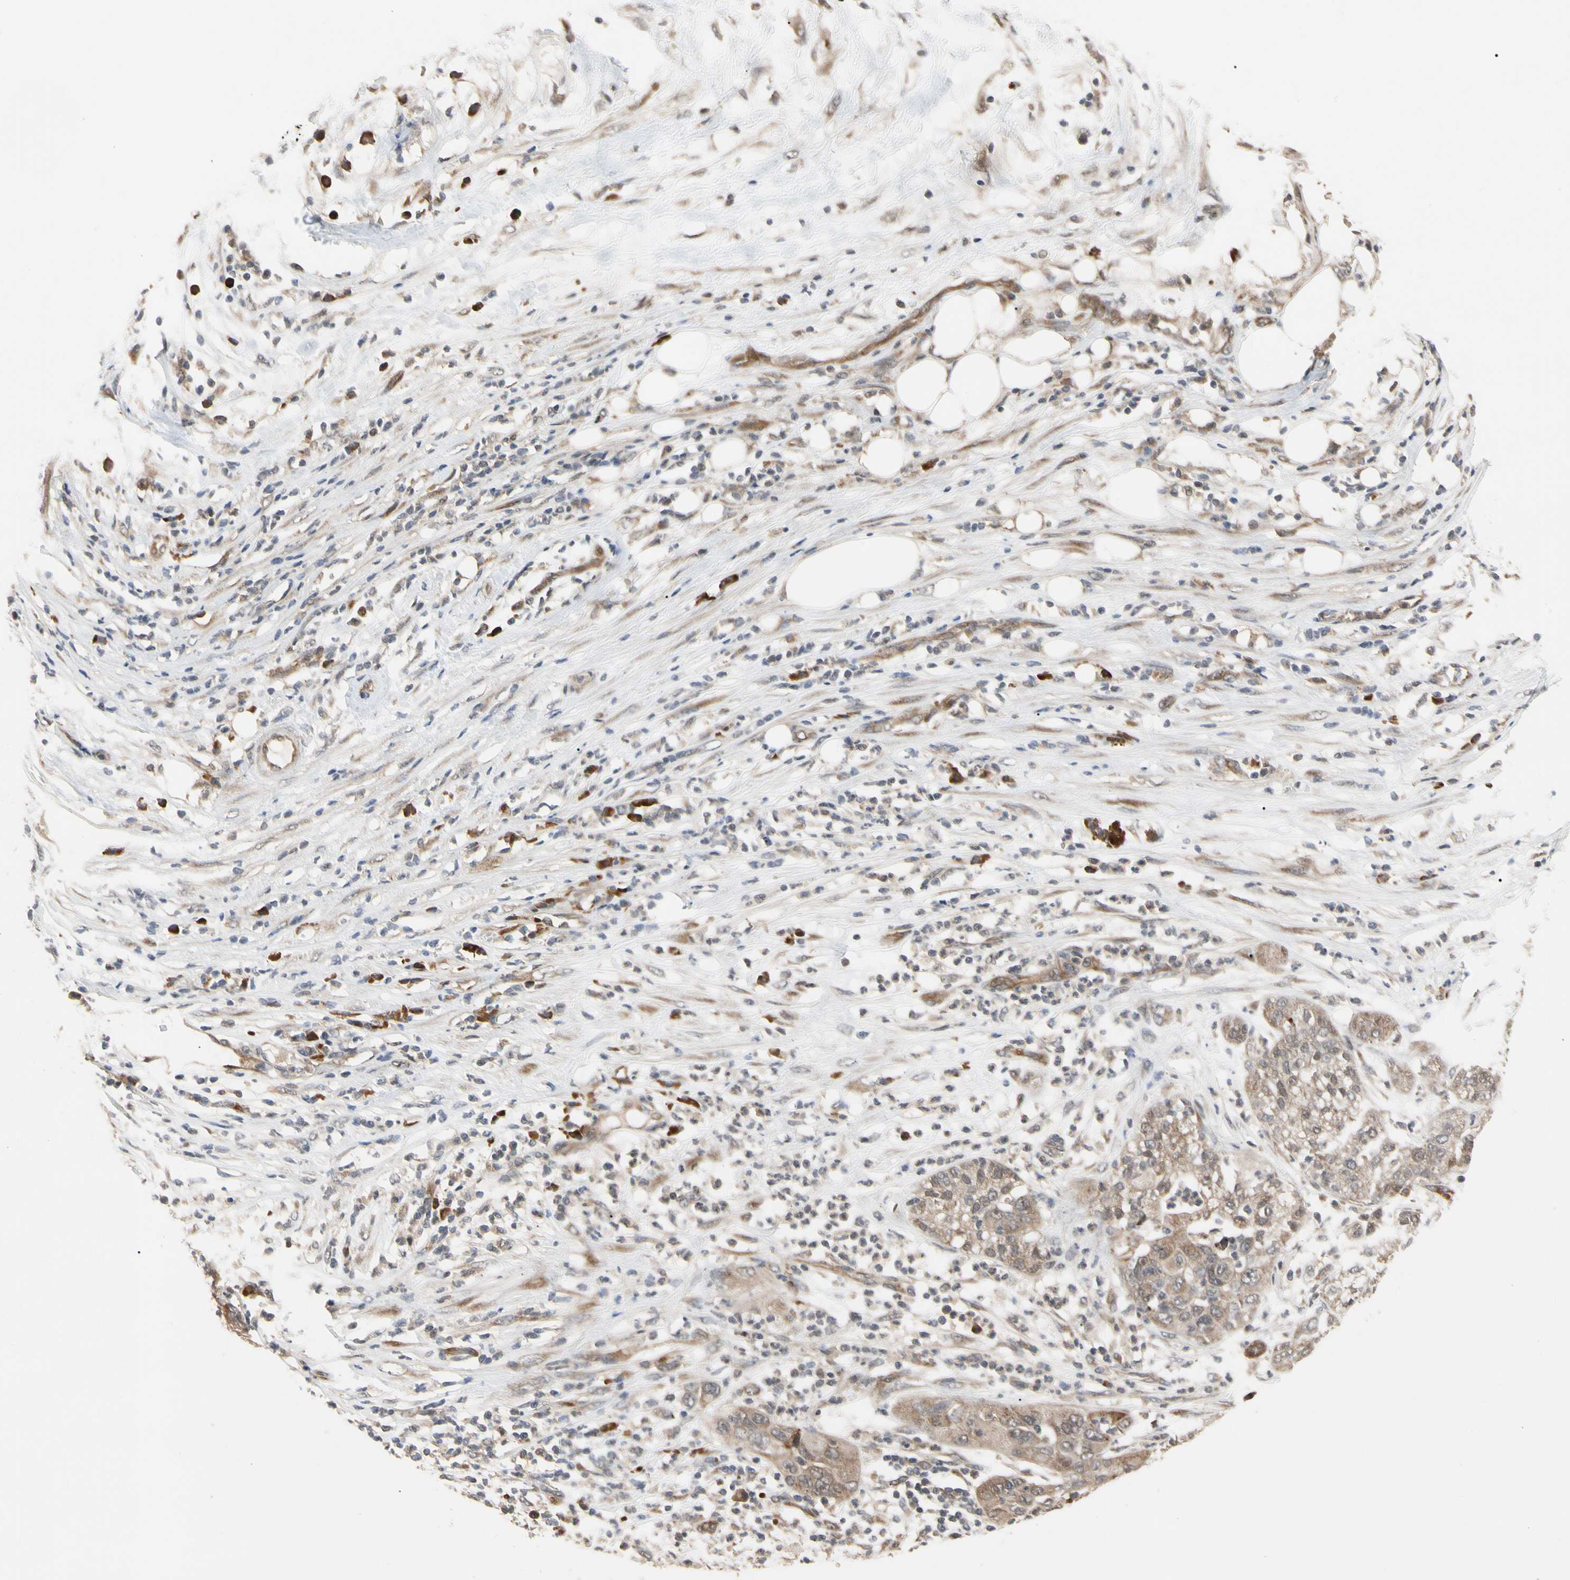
{"staining": {"intensity": "weak", "quantity": ">75%", "location": "cytoplasmic/membranous"}, "tissue": "pancreatic cancer", "cell_type": "Tumor cells", "image_type": "cancer", "snomed": [{"axis": "morphology", "description": "Adenocarcinoma, NOS"}, {"axis": "topography", "description": "Pancreas"}], "caption": "Immunohistochemistry micrograph of neoplastic tissue: pancreatic cancer stained using IHC displays low levels of weak protein expression localized specifically in the cytoplasmic/membranous of tumor cells, appearing as a cytoplasmic/membranous brown color.", "gene": "CYTIP", "patient": {"sex": "female", "age": 78}}